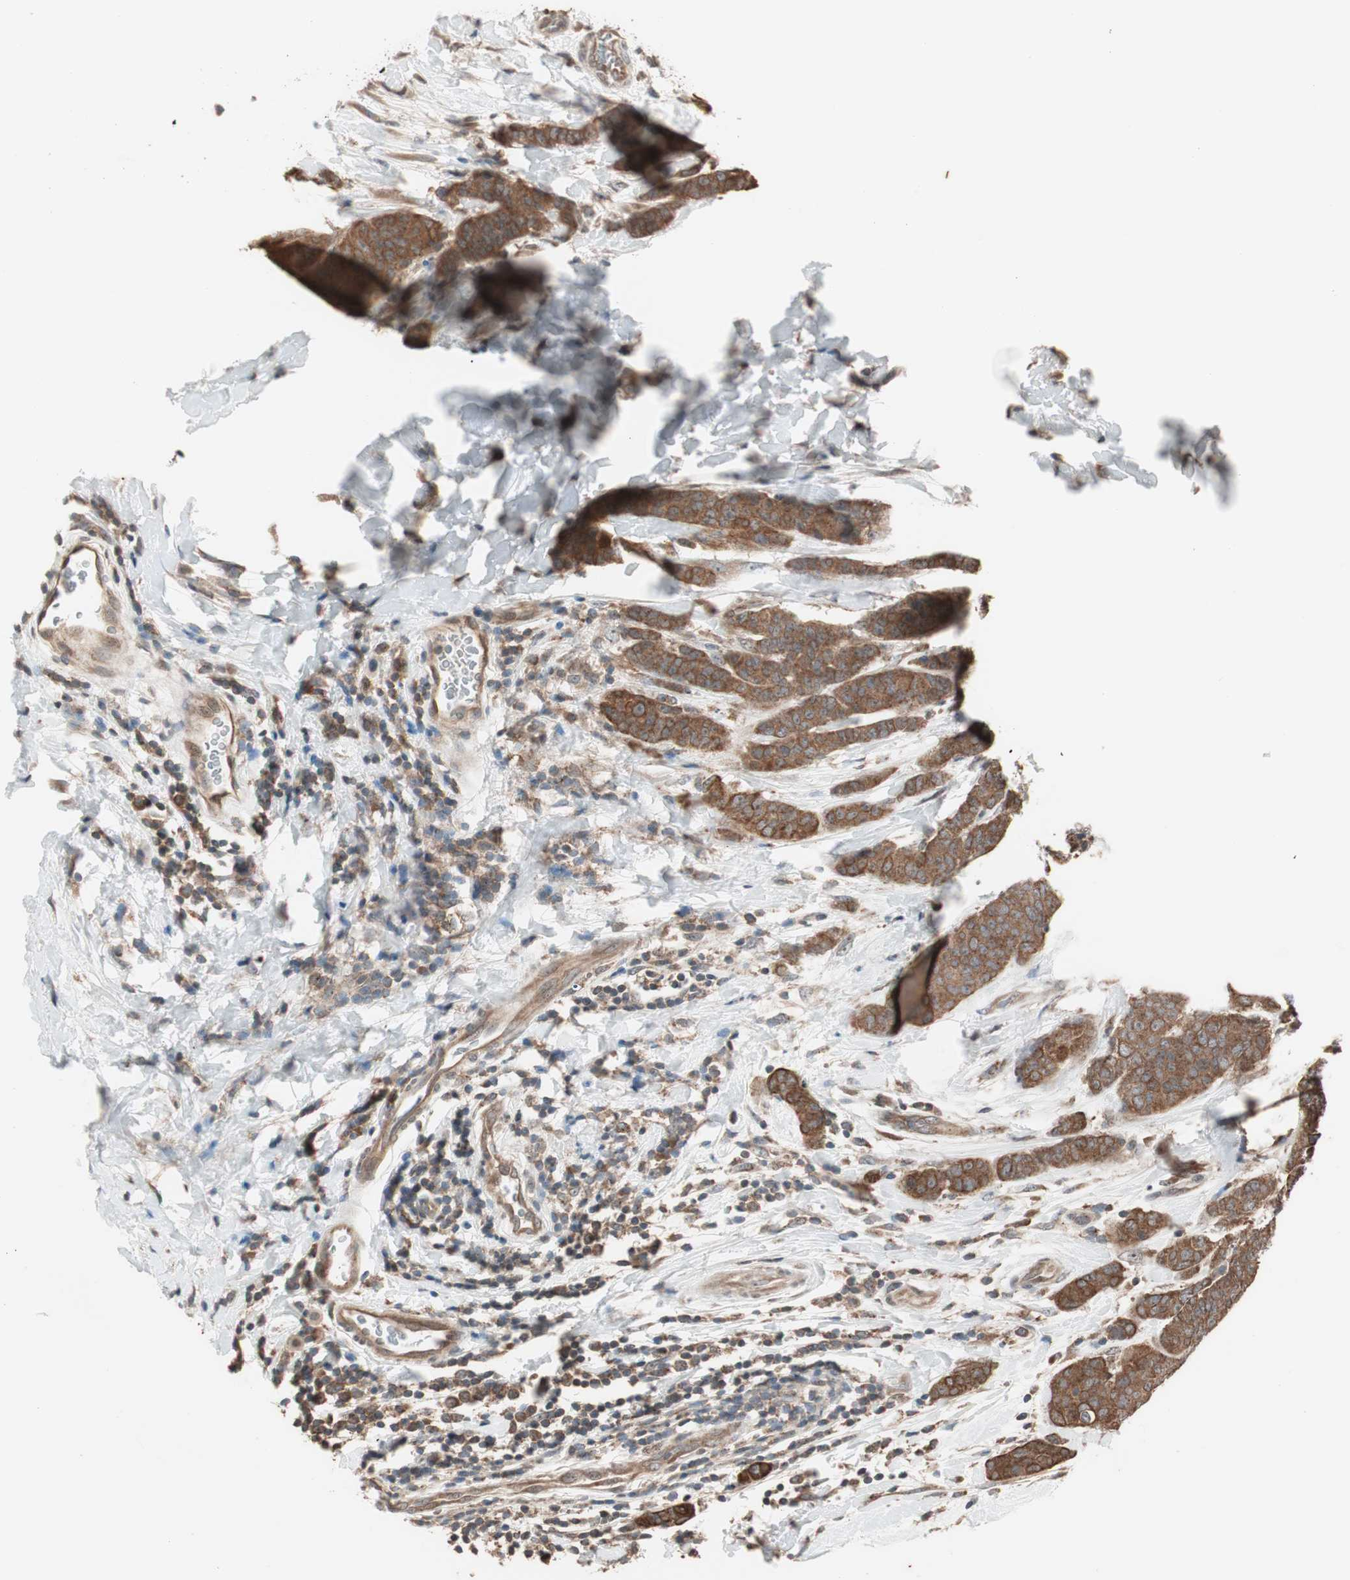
{"staining": {"intensity": "moderate", "quantity": ">75%", "location": "cytoplasmic/membranous"}, "tissue": "breast cancer", "cell_type": "Tumor cells", "image_type": "cancer", "snomed": [{"axis": "morphology", "description": "Duct carcinoma"}, {"axis": "topography", "description": "Breast"}], "caption": "About >75% of tumor cells in human invasive ductal carcinoma (breast) reveal moderate cytoplasmic/membranous protein expression as visualized by brown immunohistochemical staining.", "gene": "FBXO5", "patient": {"sex": "female", "age": 40}}